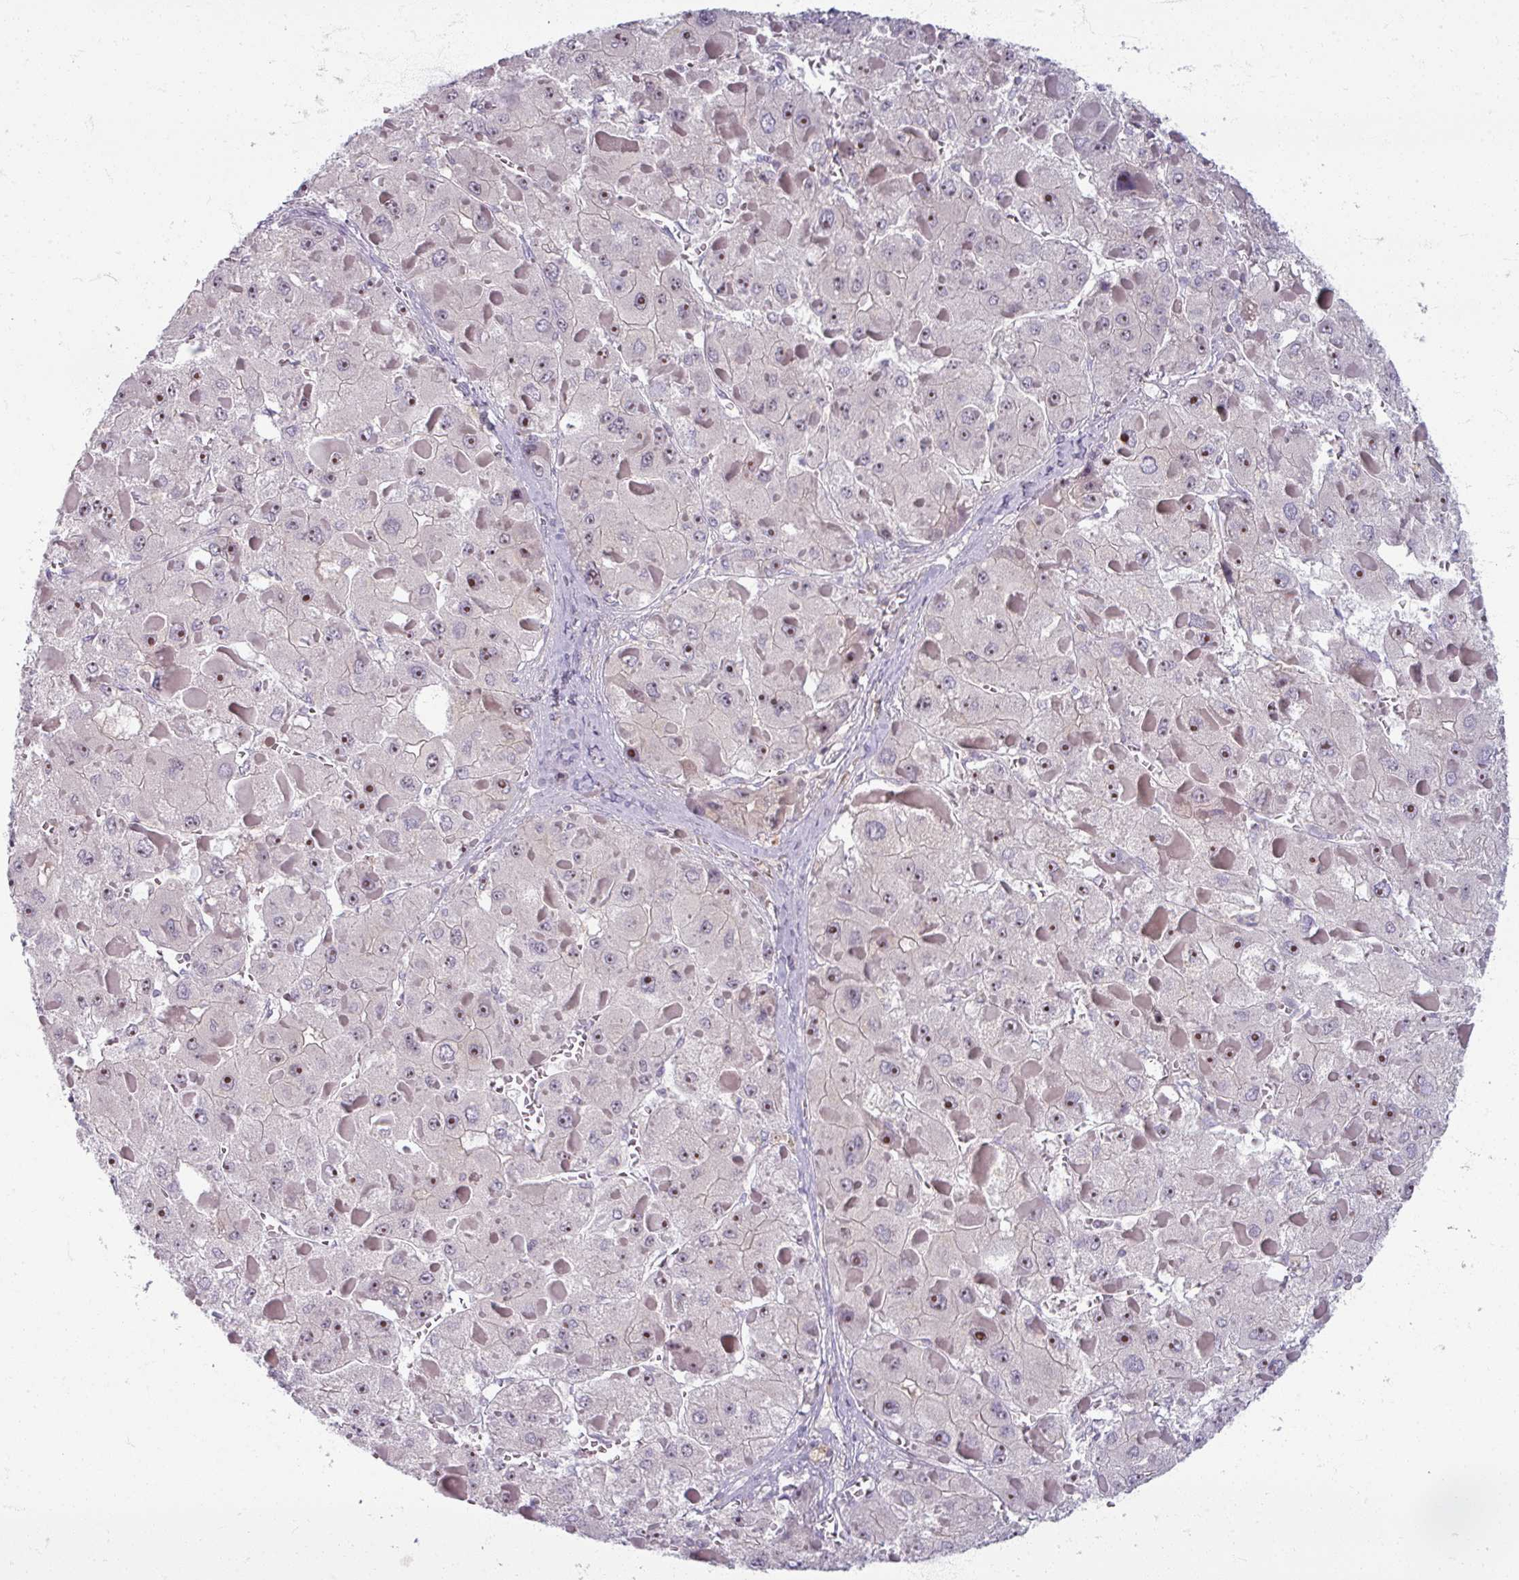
{"staining": {"intensity": "moderate", "quantity": "<25%", "location": "nuclear"}, "tissue": "liver cancer", "cell_type": "Tumor cells", "image_type": "cancer", "snomed": [{"axis": "morphology", "description": "Carcinoma, Hepatocellular, NOS"}, {"axis": "topography", "description": "Liver"}], "caption": "Human liver cancer stained for a protein (brown) reveals moderate nuclear positive staining in about <25% of tumor cells.", "gene": "TTLL7", "patient": {"sex": "female", "age": 73}}